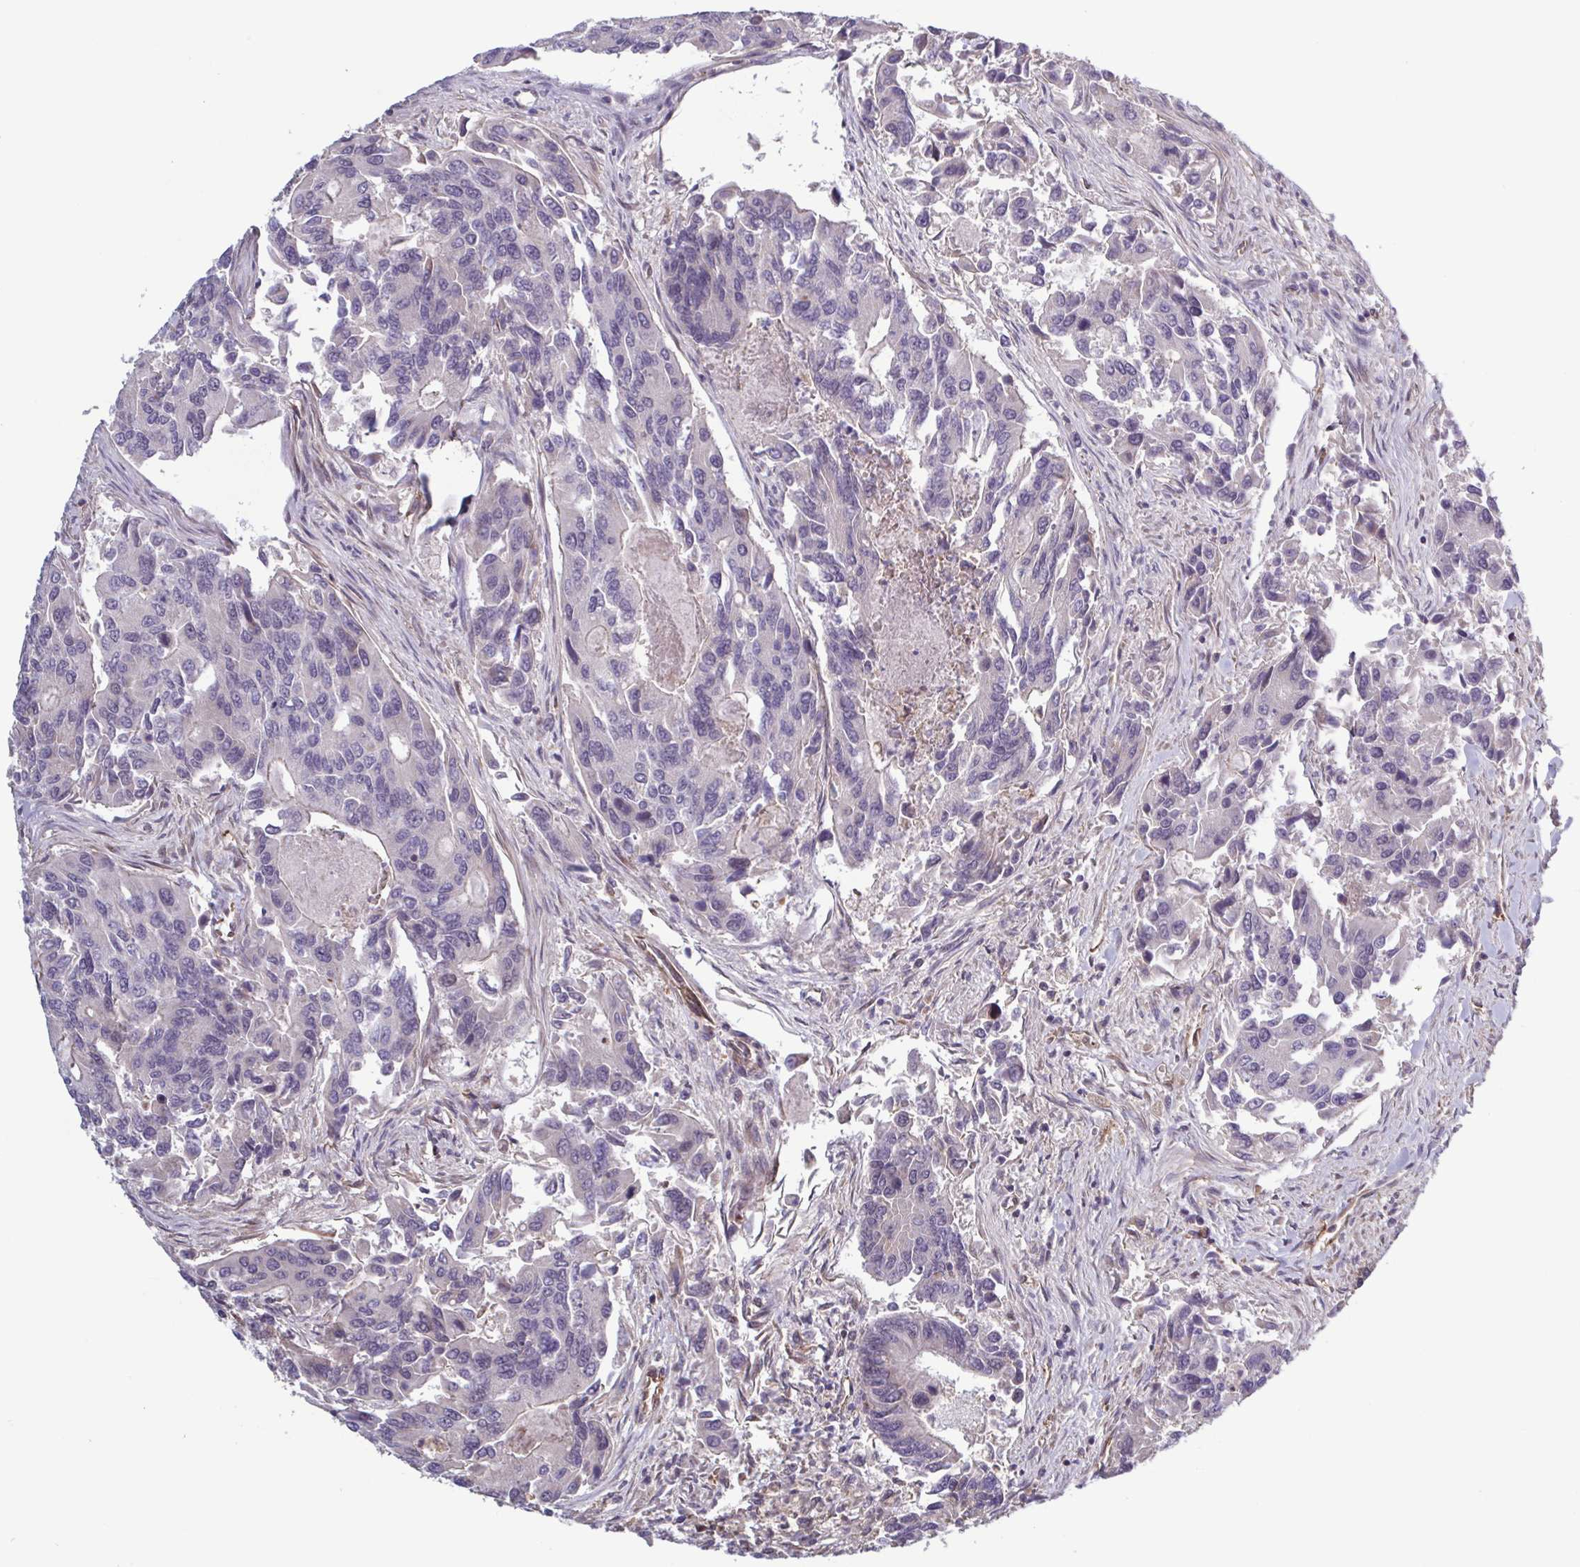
{"staining": {"intensity": "negative", "quantity": "none", "location": "none"}, "tissue": "colorectal cancer", "cell_type": "Tumor cells", "image_type": "cancer", "snomed": [{"axis": "morphology", "description": "Adenocarcinoma, NOS"}, {"axis": "topography", "description": "Colon"}], "caption": "Histopathology image shows no significant protein expression in tumor cells of colorectal adenocarcinoma. (Stains: DAB (3,3'-diaminobenzidine) IHC with hematoxylin counter stain, Microscopy: brightfield microscopy at high magnification).", "gene": "ZNF200", "patient": {"sex": "female", "age": 67}}